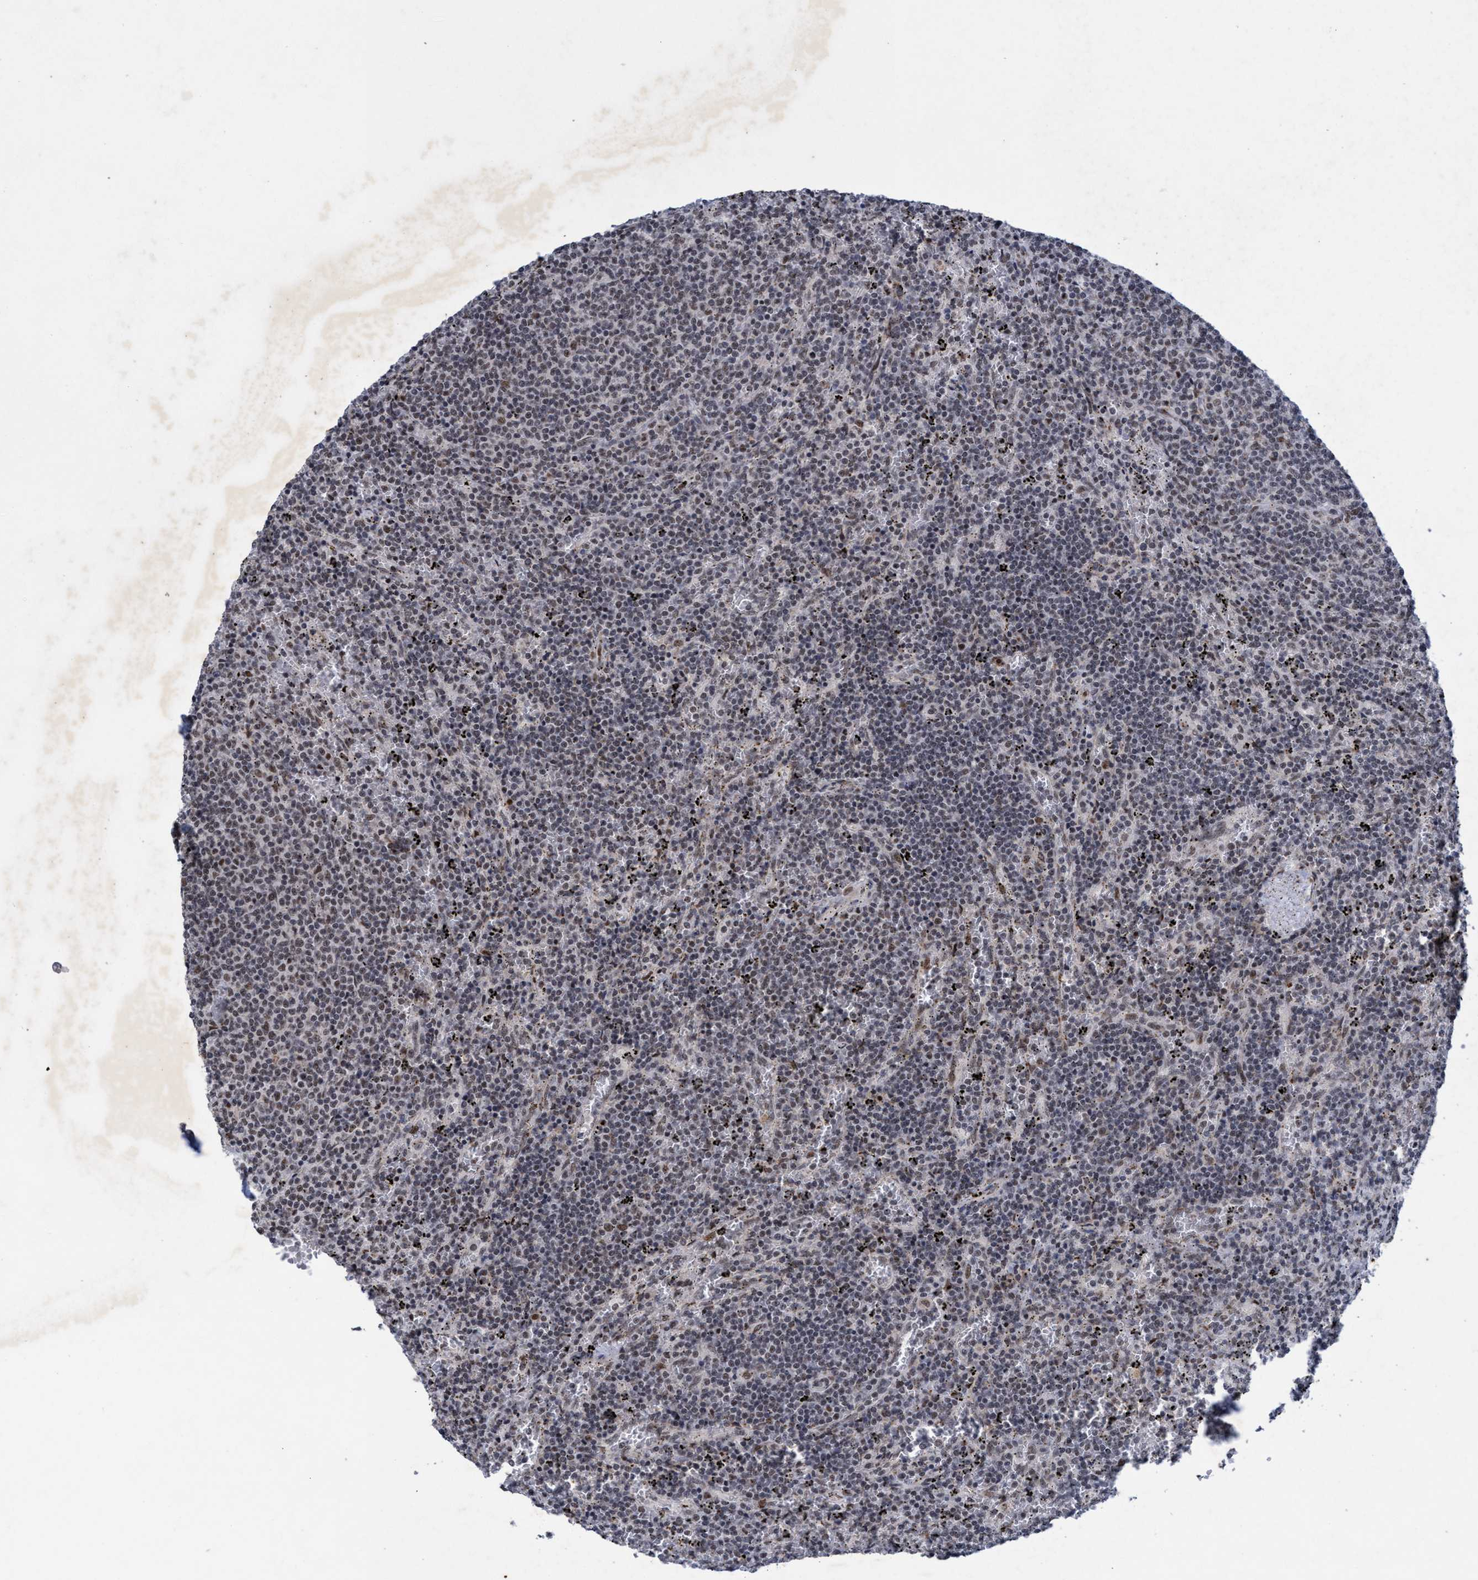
{"staining": {"intensity": "weak", "quantity": "<25%", "location": "nuclear"}, "tissue": "lymphoma", "cell_type": "Tumor cells", "image_type": "cancer", "snomed": [{"axis": "morphology", "description": "Malignant lymphoma, non-Hodgkin's type, Low grade"}, {"axis": "topography", "description": "Spleen"}], "caption": "Immunohistochemistry (IHC) of human lymphoma demonstrates no staining in tumor cells. Brightfield microscopy of immunohistochemistry stained with DAB (3,3'-diaminobenzidine) (brown) and hematoxylin (blue), captured at high magnification.", "gene": "GLT6D1", "patient": {"sex": "female", "age": 50}}